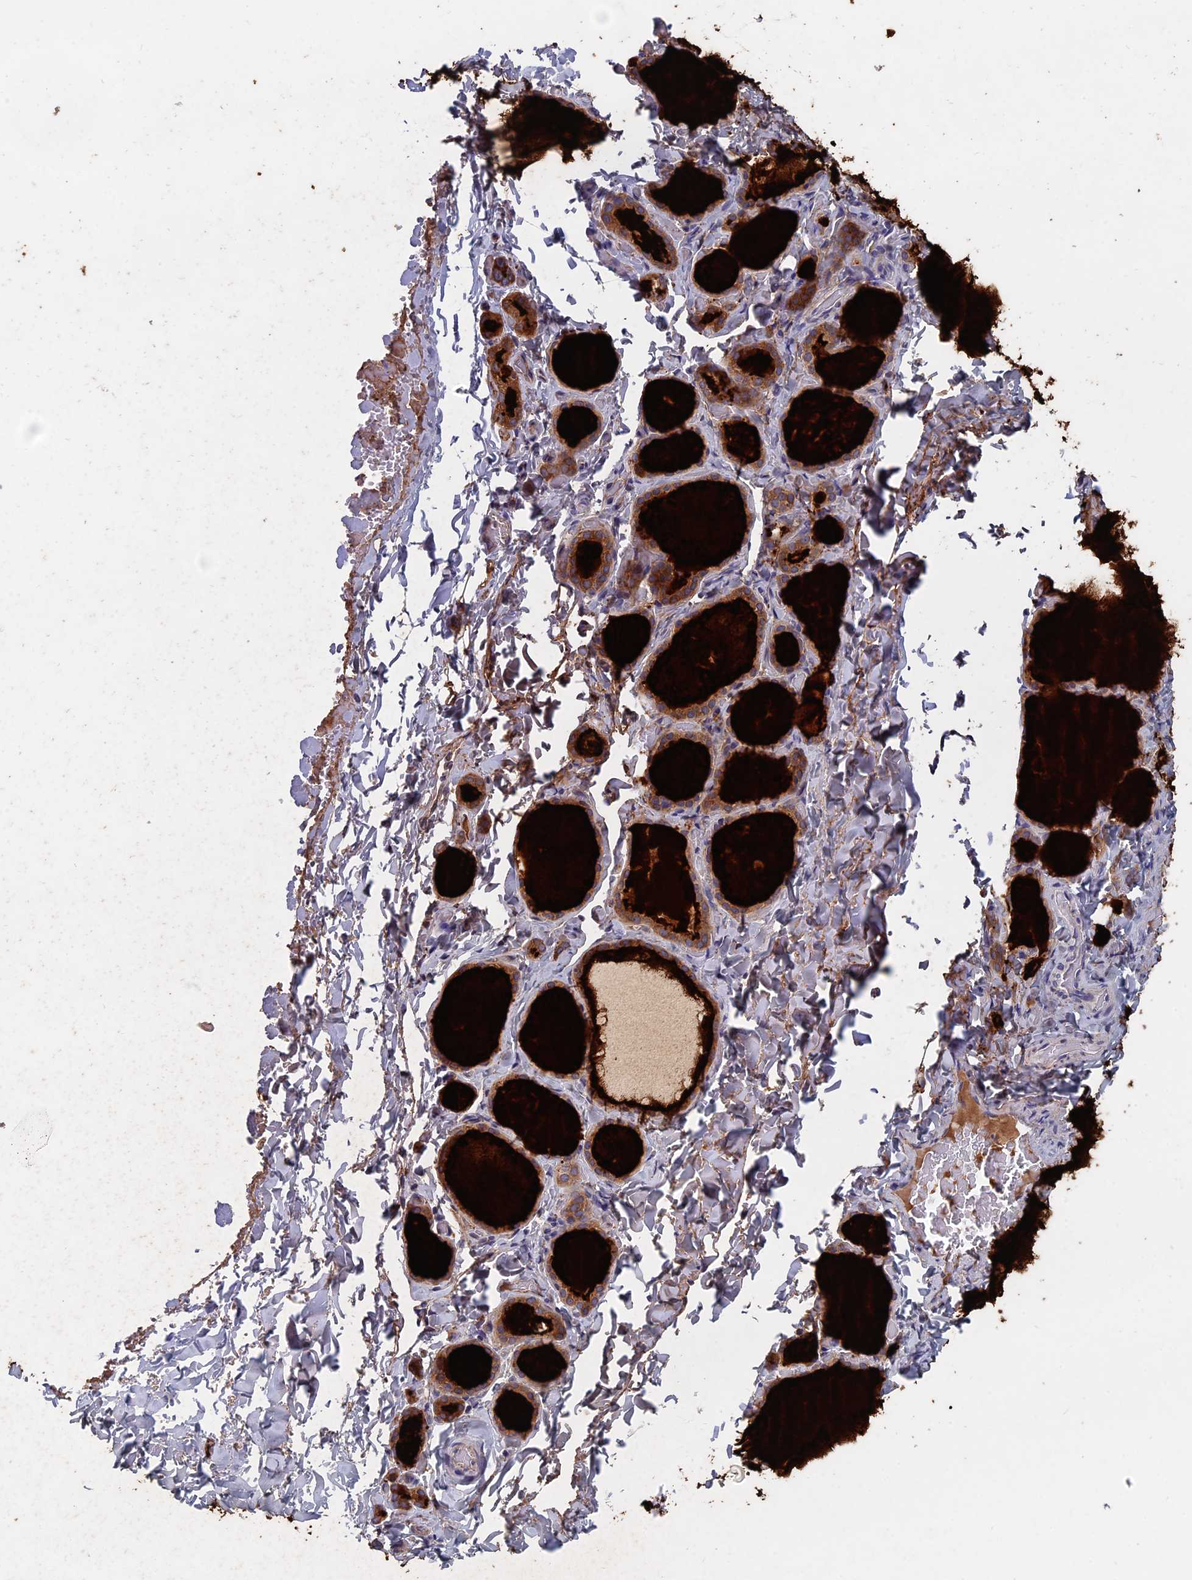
{"staining": {"intensity": "strong", "quantity": ">75%", "location": "cytoplasmic/membranous"}, "tissue": "thyroid gland", "cell_type": "Glandular cells", "image_type": "normal", "snomed": [{"axis": "morphology", "description": "Normal tissue, NOS"}, {"axis": "topography", "description": "Thyroid gland"}], "caption": "DAB immunohistochemical staining of unremarkable human thyroid gland displays strong cytoplasmic/membranous protein expression in approximately >75% of glandular cells.", "gene": "SLC33A1", "patient": {"sex": "female", "age": 44}}